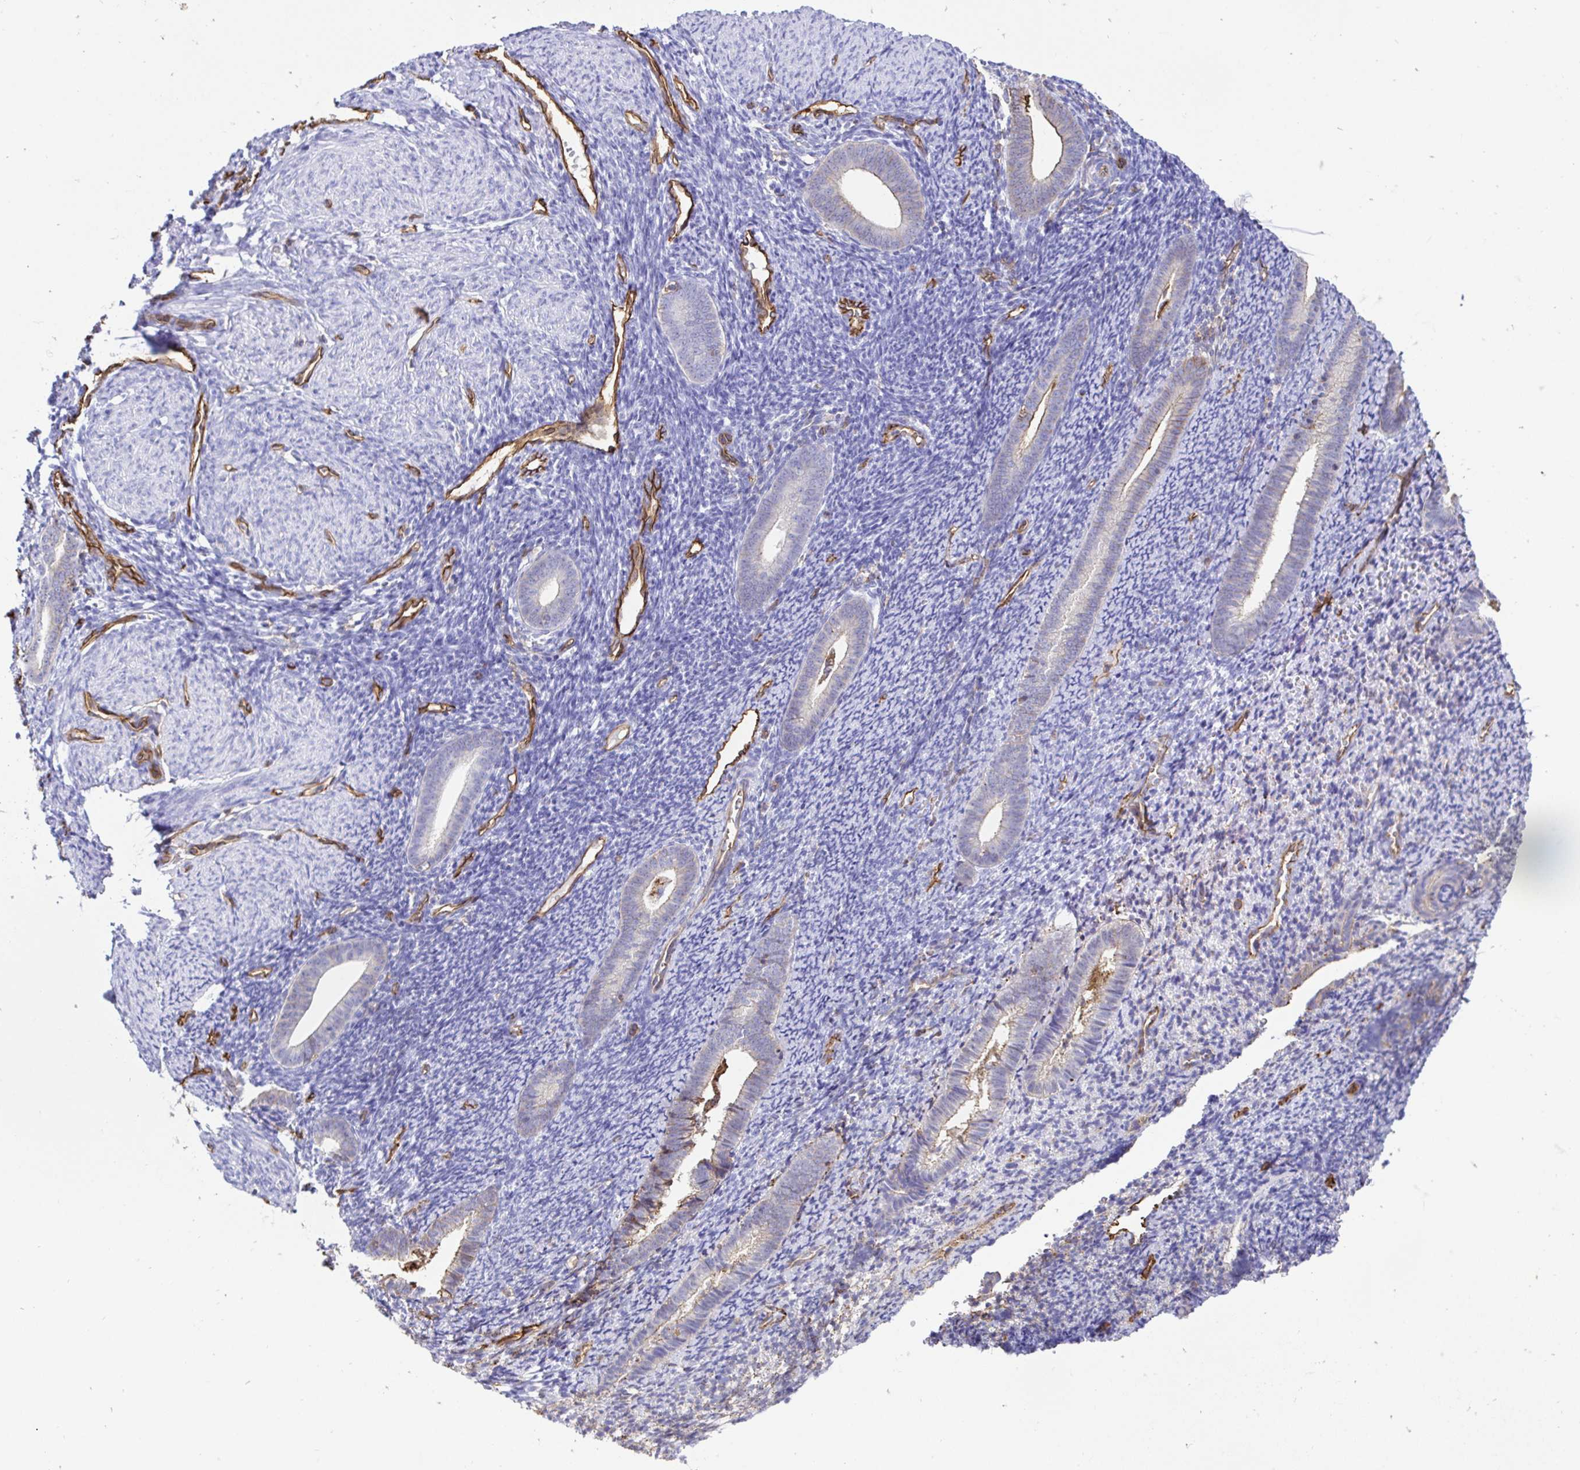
{"staining": {"intensity": "negative", "quantity": "none", "location": "none"}, "tissue": "endometrium", "cell_type": "Cells in endometrial stroma", "image_type": "normal", "snomed": [{"axis": "morphology", "description": "Normal tissue, NOS"}, {"axis": "topography", "description": "Endometrium"}], "caption": "Benign endometrium was stained to show a protein in brown. There is no significant positivity in cells in endometrial stroma. The staining was performed using DAB (3,3'-diaminobenzidine) to visualize the protein expression in brown, while the nuclei were stained in blue with hematoxylin (Magnification: 20x).", "gene": "ANXA2", "patient": {"sex": "female", "age": 39}}